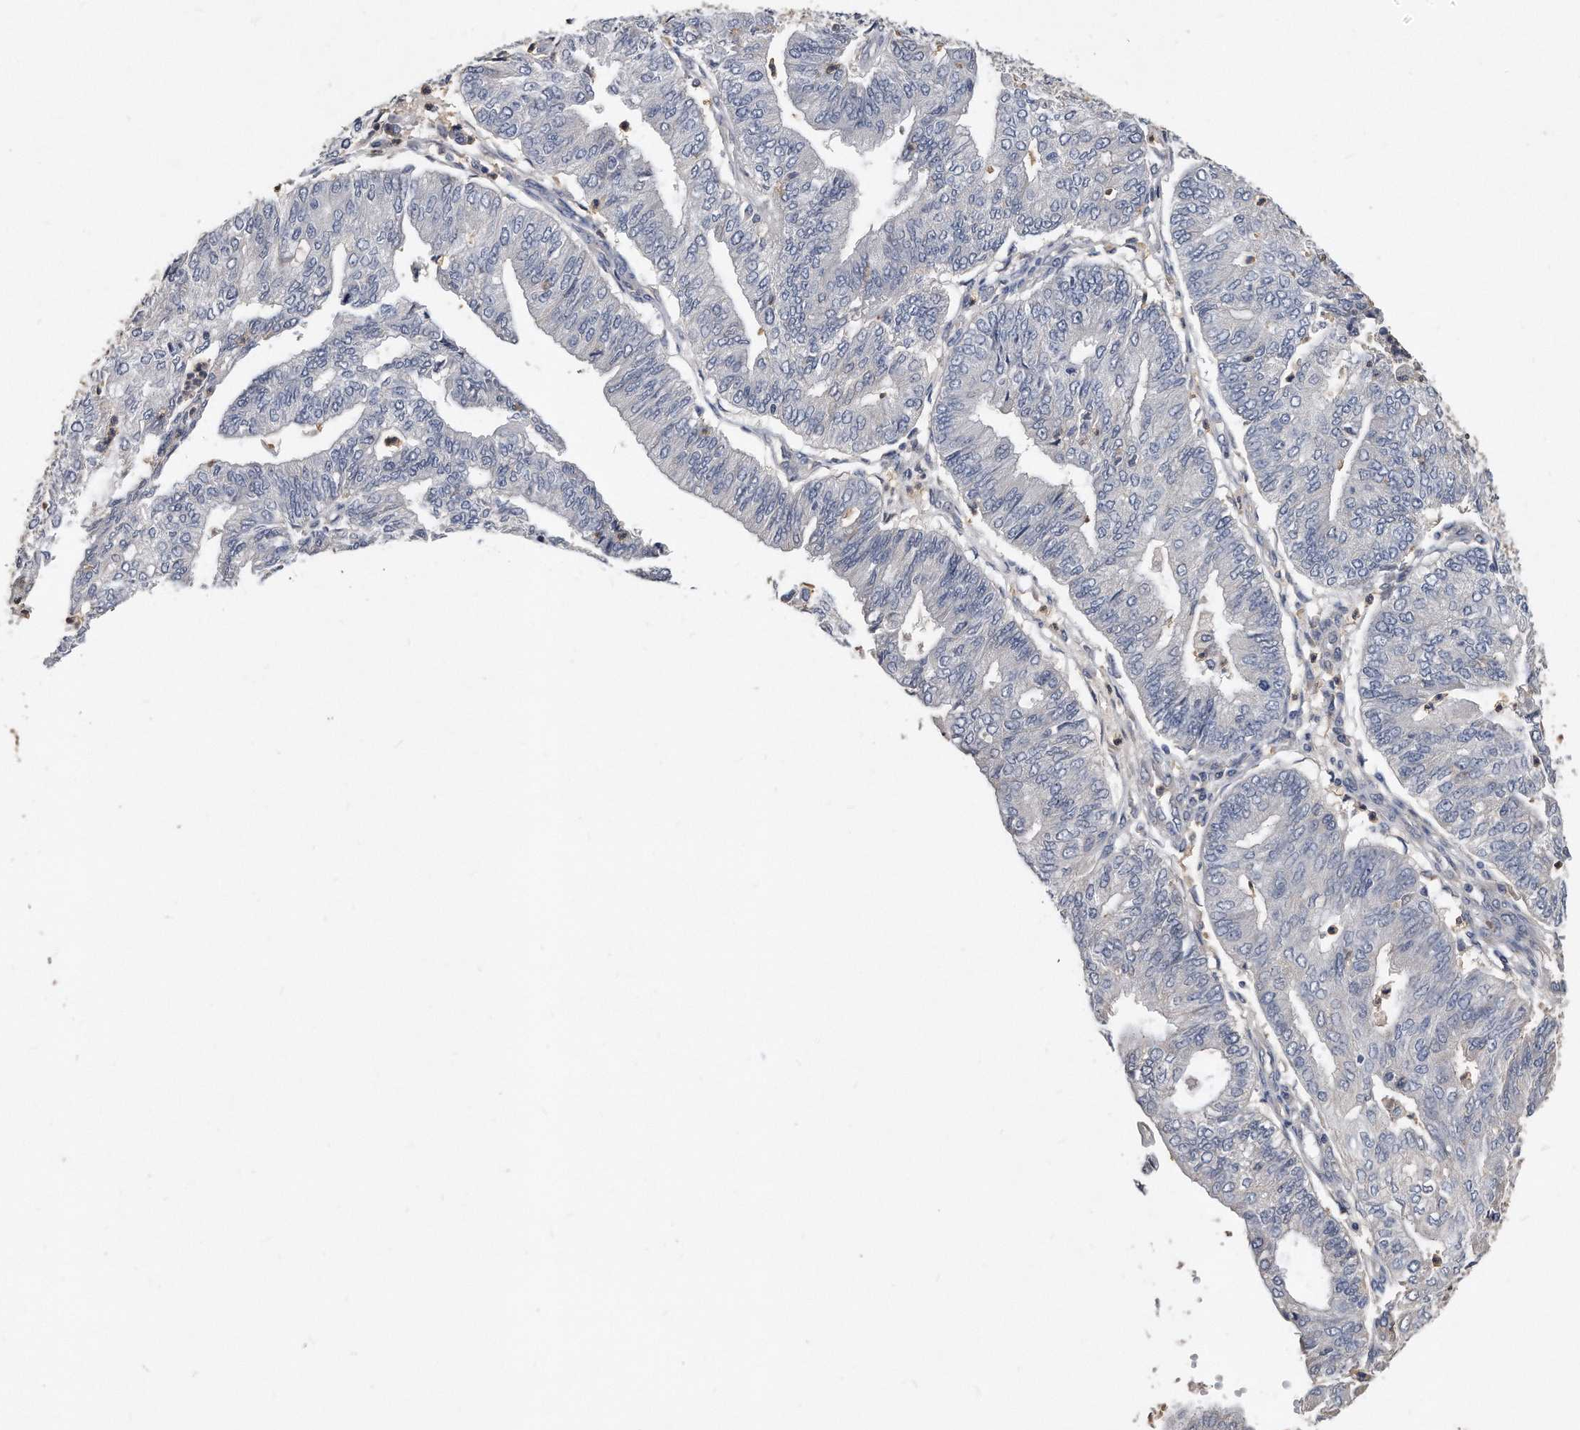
{"staining": {"intensity": "negative", "quantity": "none", "location": "none"}, "tissue": "endometrial cancer", "cell_type": "Tumor cells", "image_type": "cancer", "snomed": [{"axis": "morphology", "description": "Adenocarcinoma, NOS"}, {"axis": "topography", "description": "Endometrium"}], "caption": "IHC of endometrial cancer (adenocarcinoma) reveals no positivity in tumor cells.", "gene": "HOMER3", "patient": {"sex": "female", "age": 59}}